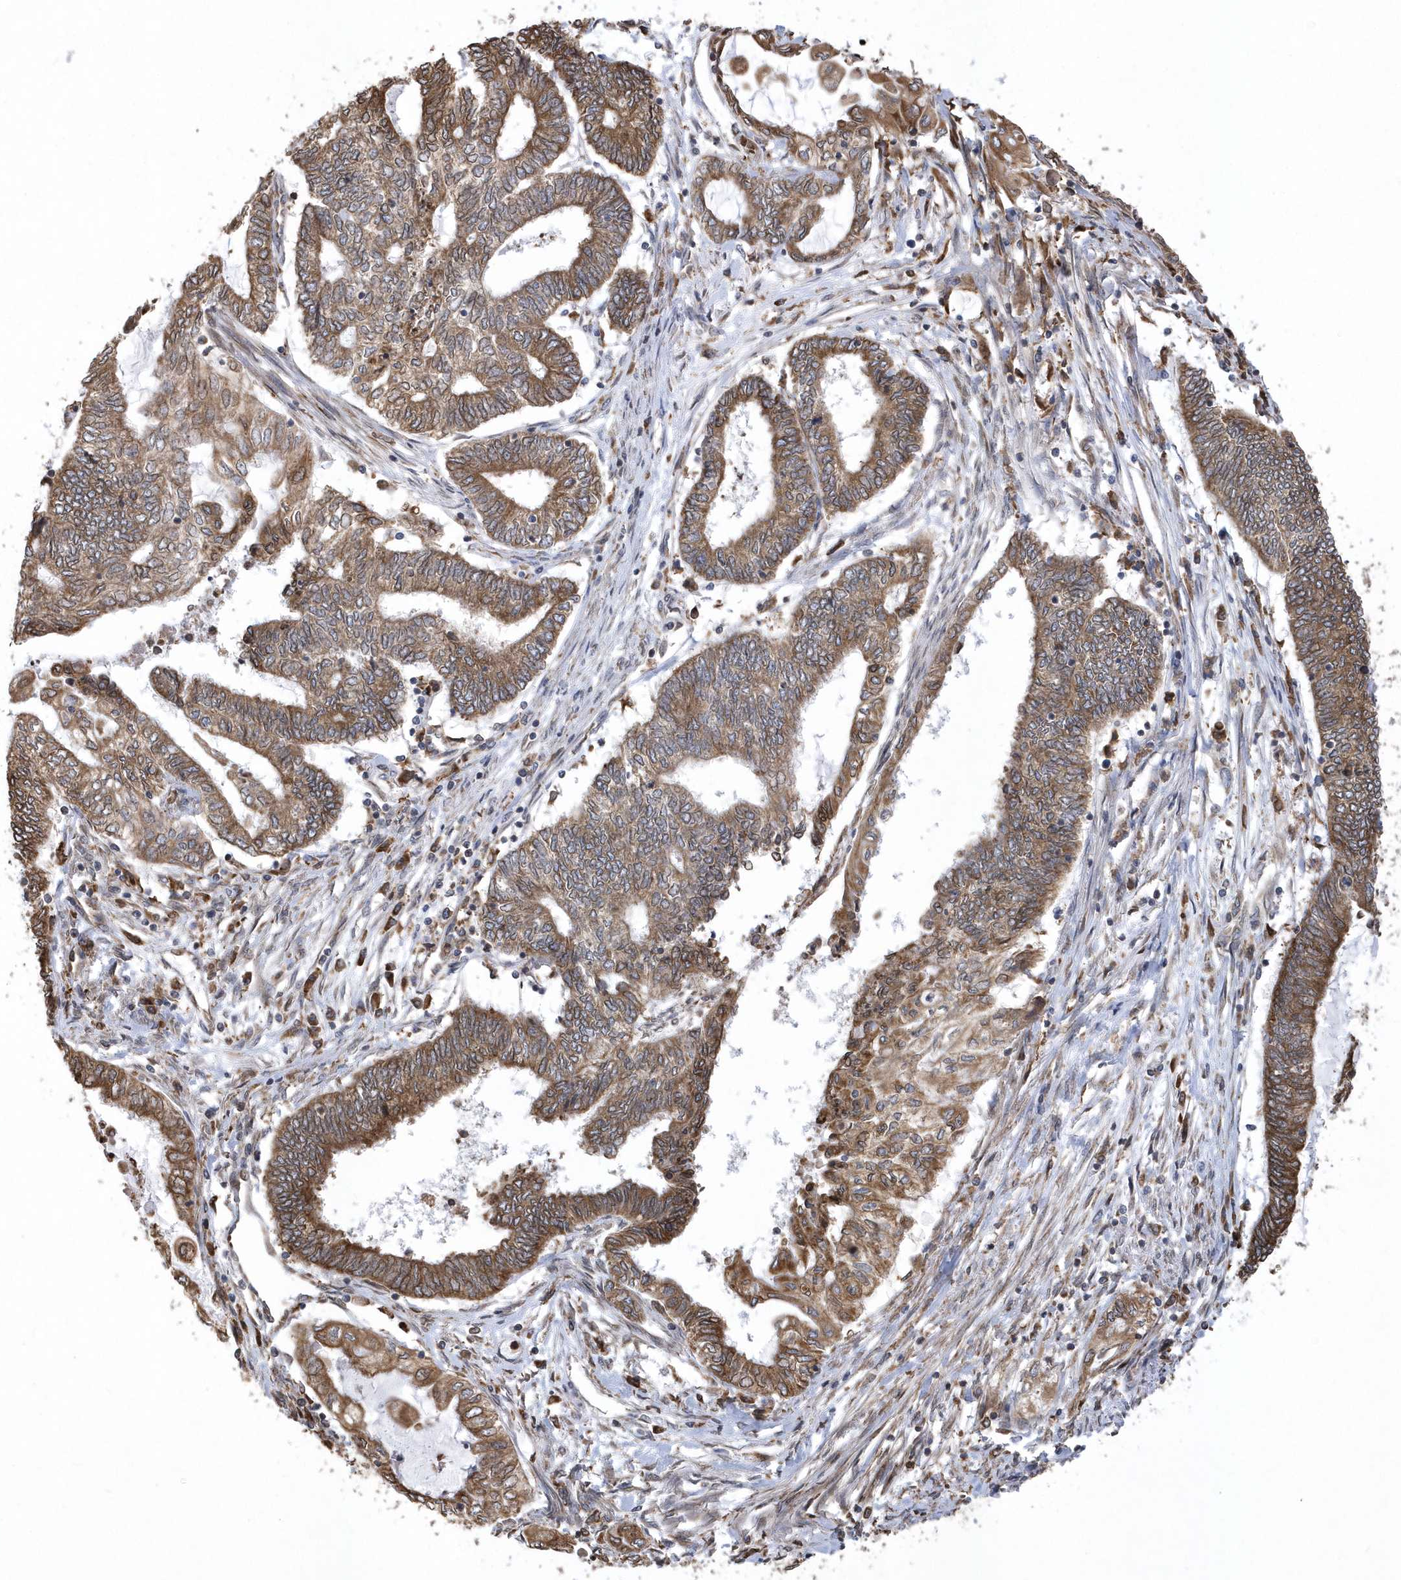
{"staining": {"intensity": "moderate", "quantity": ">75%", "location": "cytoplasmic/membranous"}, "tissue": "endometrial cancer", "cell_type": "Tumor cells", "image_type": "cancer", "snomed": [{"axis": "morphology", "description": "Adenocarcinoma, NOS"}, {"axis": "topography", "description": "Uterus"}, {"axis": "topography", "description": "Endometrium"}], "caption": "Immunohistochemical staining of human endometrial adenocarcinoma exhibits medium levels of moderate cytoplasmic/membranous protein staining in approximately >75% of tumor cells.", "gene": "VAMP7", "patient": {"sex": "female", "age": 70}}